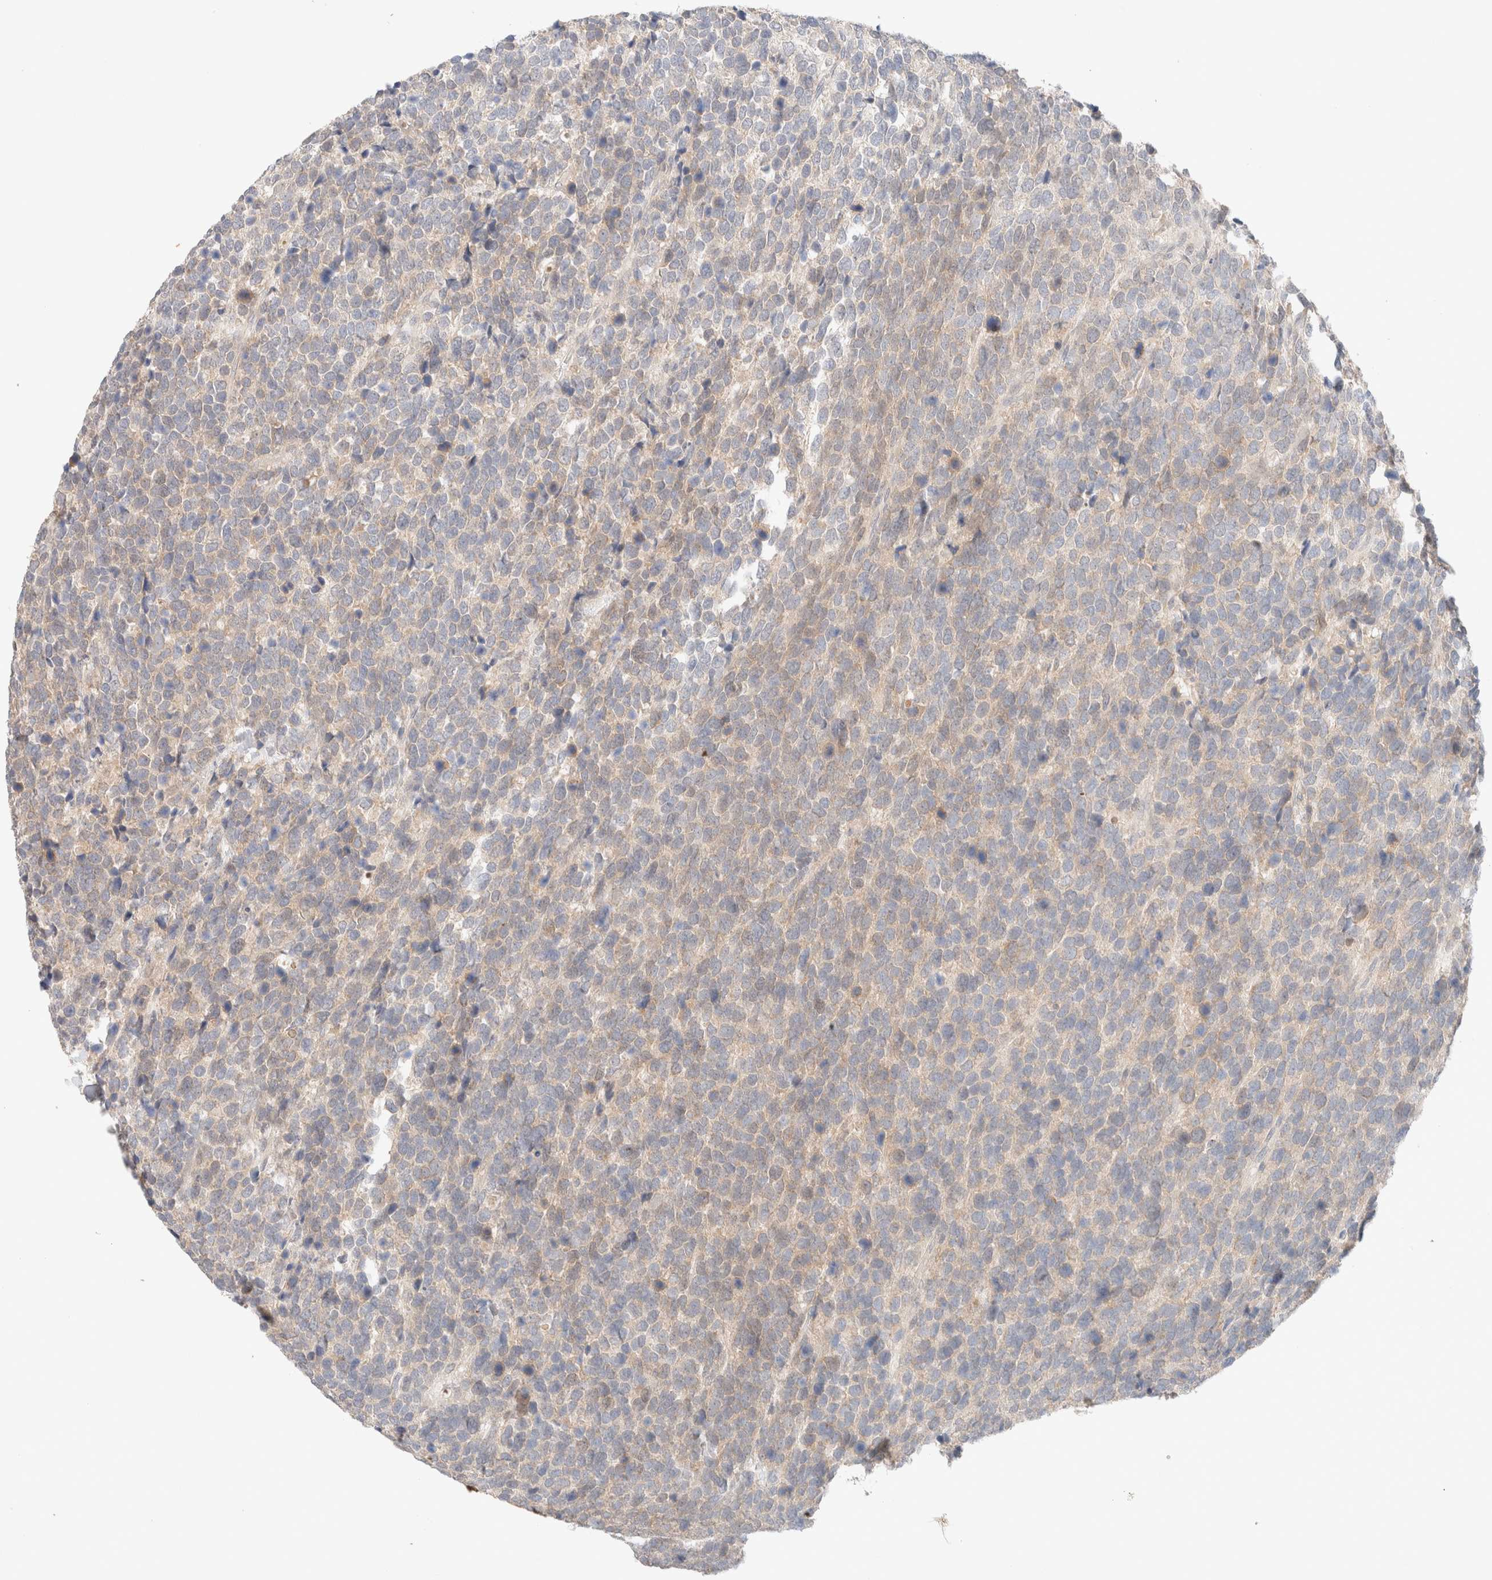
{"staining": {"intensity": "negative", "quantity": "none", "location": "none"}, "tissue": "urothelial cancer", "cell_type": "Tumor cells", "image_type": "cancer", "snomed": [{"axis": "morphology", "description": "Urothelial carcinoma, High grade"}, {"axis": "topography", "description": "Urinary bladder"}], "caption": "This is a photomicrograph of immunohistochemistry (IHC) staining of urothelial cancer, which shows no staining in tumor cells.", "gene": "SARM1", "patient": {"sex": "female", "age": 82}}